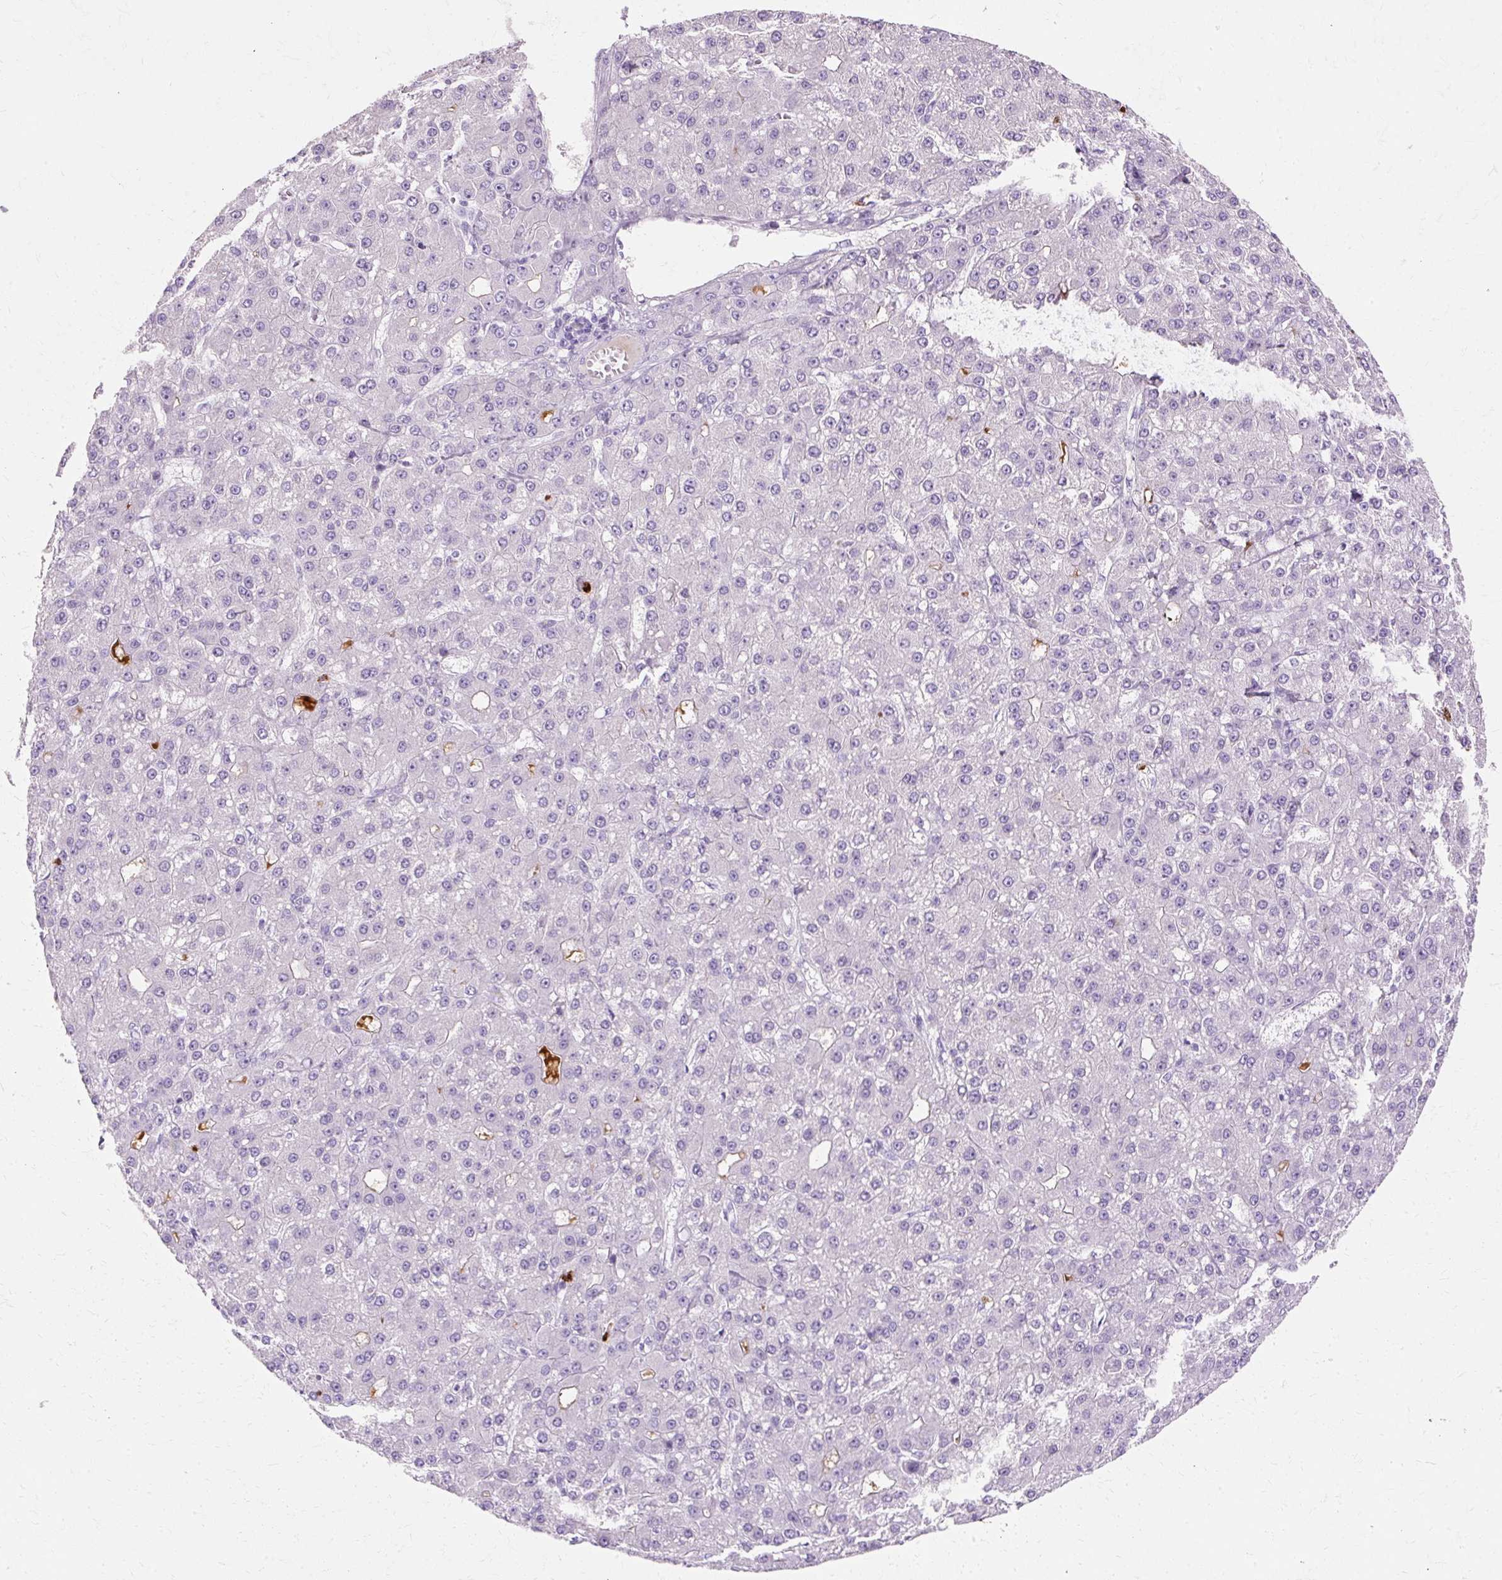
{"staining": {"intensity": "negative", "quantity": "none", "location": "none"}, "tissue": "liver cancer", "cell_type": "Tumor cells", "image_type": "cancer", "snomed": [{"axis": "morphology", "description": "Carcinoma, Hepatocellular, NOS"}, {"axis": "topography", "description": "Liver"}], "caption": "Hepatocellular carcinoma (liver) stained for a protein using immunohistochemistry reveals no staining tumor cells.", "gene": "DEFA1", "patient": {"sex": "male", "age": 67}}